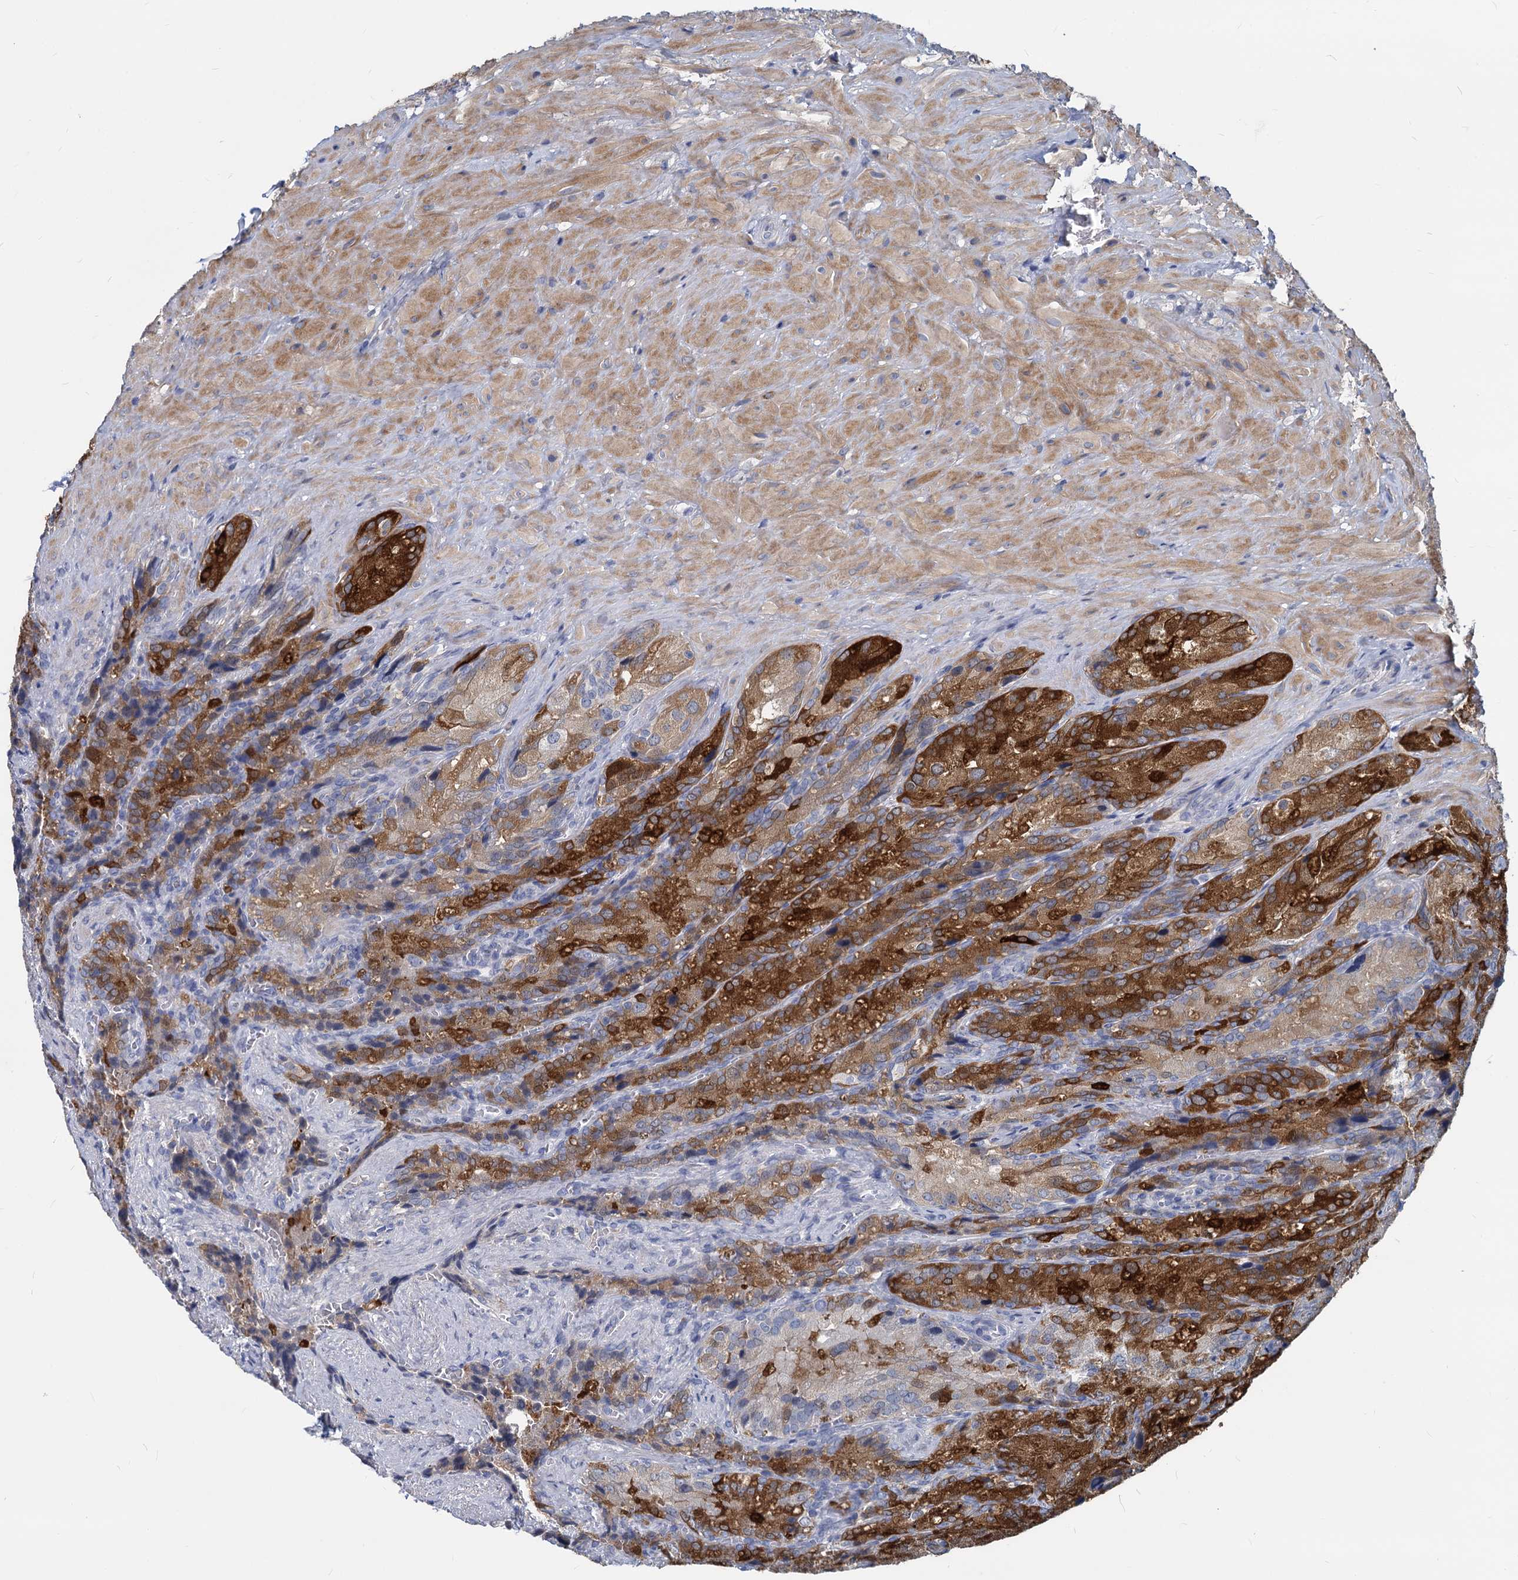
{"staining": {"intensity": "strong", "quantity": "25%-75%", "location": "cytoplasmic/membranous"}, "tissue": "seminal vesicle", "cell_type": "Glandular cells", "image_type": "normal", "snomed": [{"axis": "morphology", "description": "Normal tissue, NOS"}, {"axis": "topography", "description": "Seminal veicle"}], "caption": "A photomicrograph showing strong cytoplasmic/membranous staining in approximately 25%-75% of glandular cells in benign seminal vesicle, as visualized by brown immunohistochemical staining.", "gene": "GSTM3", "patient": {"sex": "male", "age": 62}}